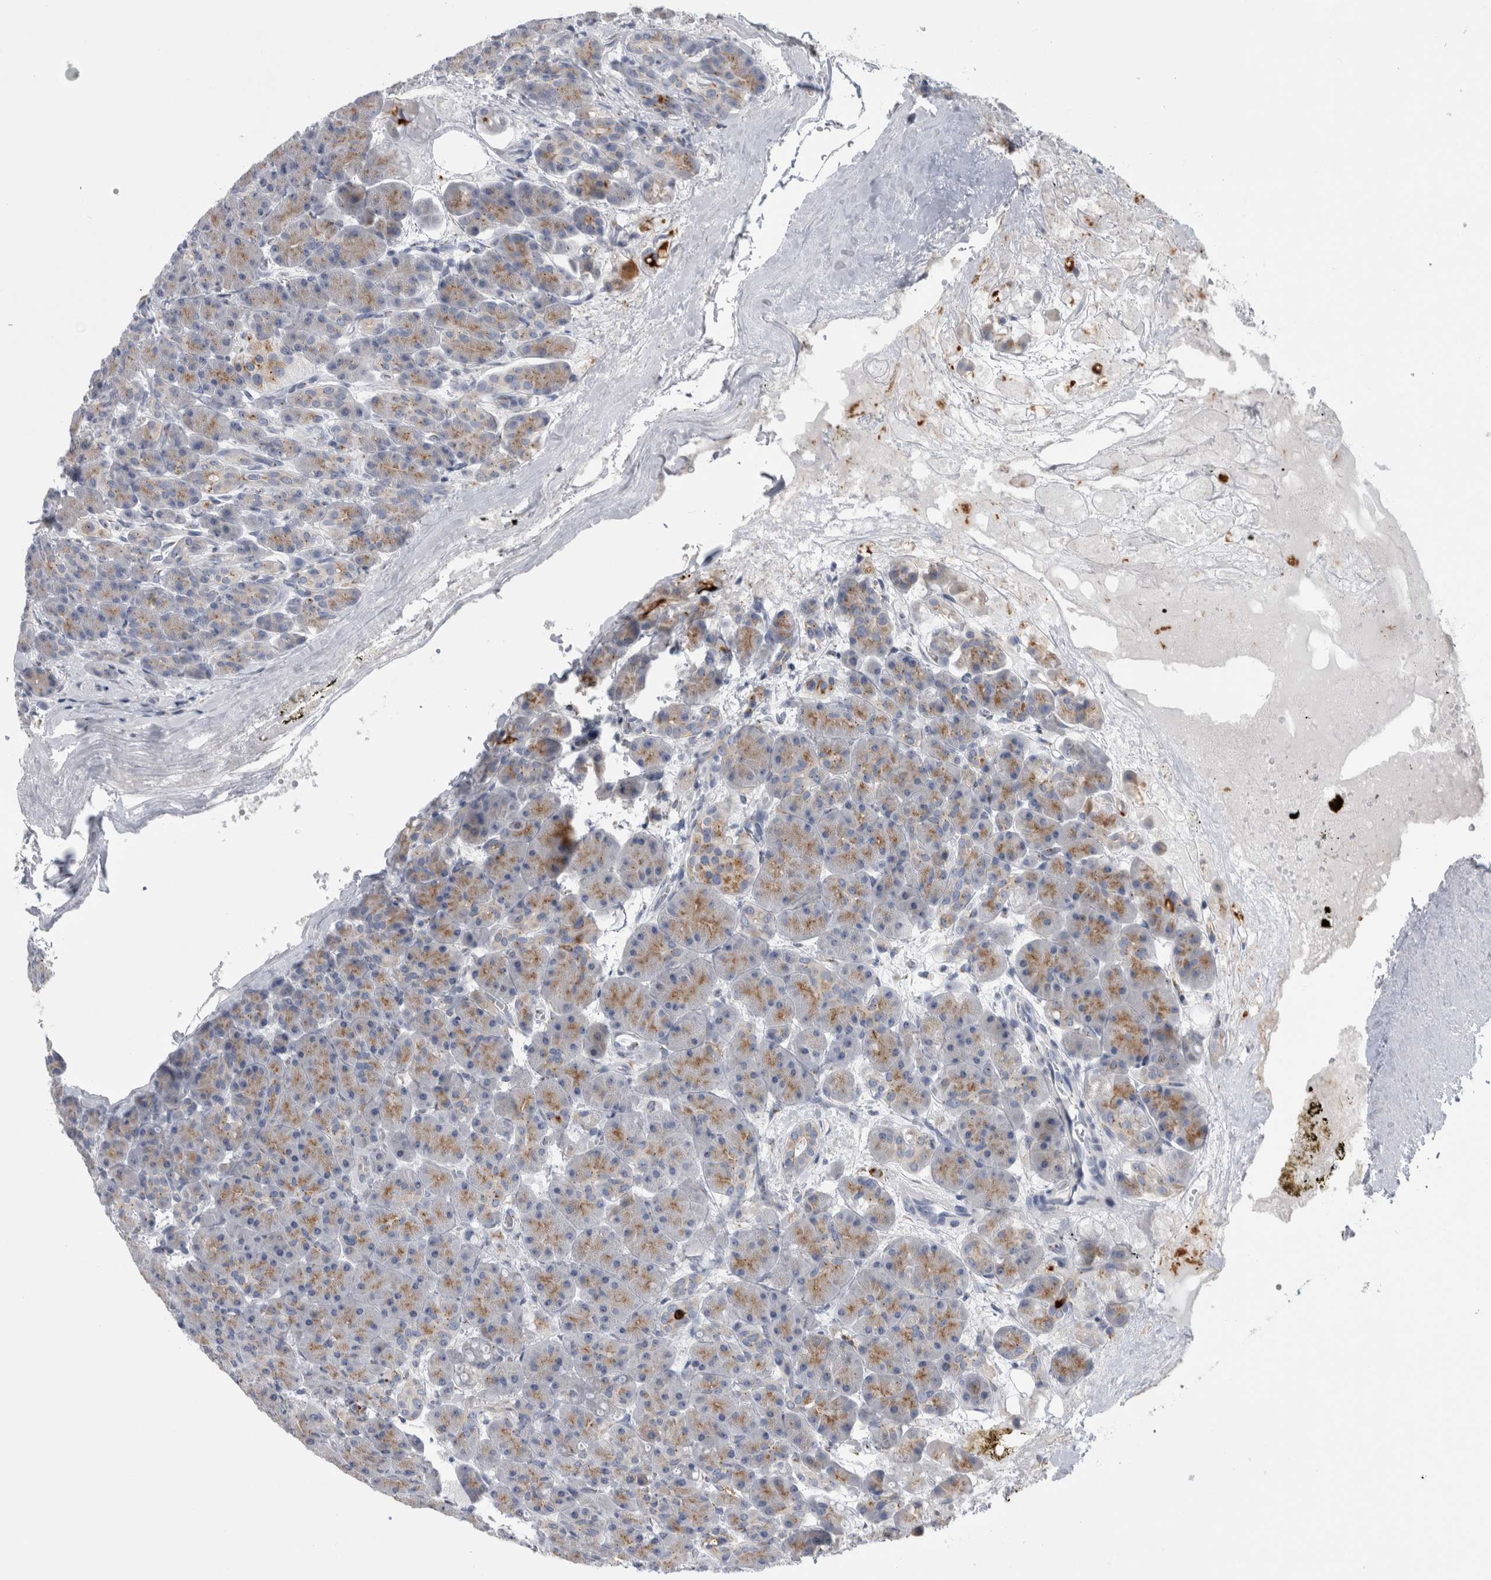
{"staining": {"intensity": "weak", "quantity": ">75%", "location": "cytoplasmic/membranous"}, "tissue": "pancreas", "cell_type": "Exocrine glandular cells", "image_type": "normal", "snomed": [{"axis": "morphology", "description": "Normal tissue, NOS"}, {"axis": "topography", "description": "Pancreas"}], "caption": "Brown immunohistochemical staining in normal human pancreas reveals weak cytoplasmic/membranous expression in about >75% of exocrine glandular cells. The staining was performed using DAB to visualize the protein expression in brown, while the nuclei were stained in blue with hematoxylin (Magnification: 20x).", "gene": "AKAP9", "patient": {"sex": "male", "age": 63}}